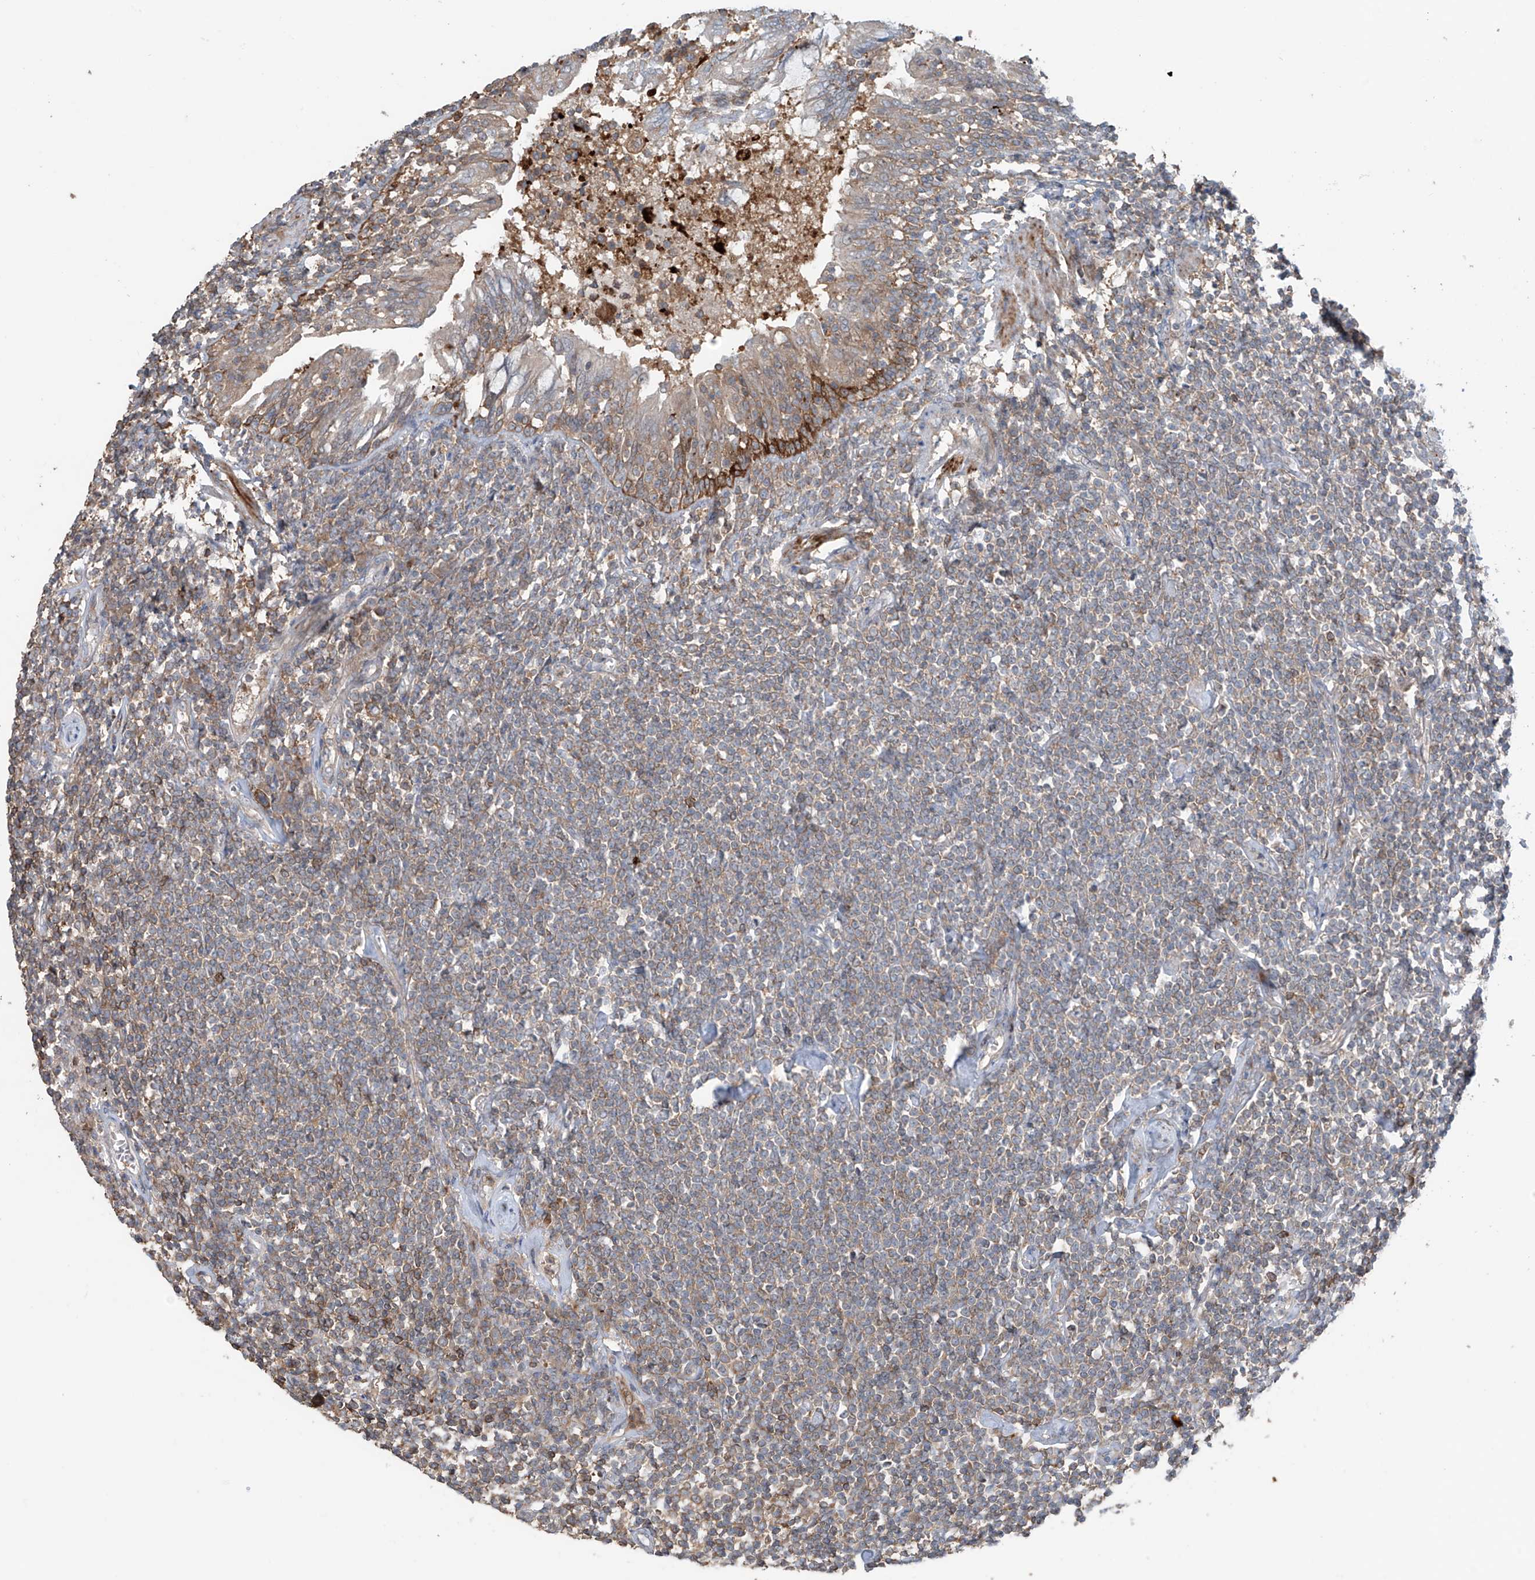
{"staining": {"intensity": "weak", "quantity": ">75%", "location": "cytoplasmic/membranous"}, "tissue": "lymphoma", "cell_type": "Tumor cells", "image_type": "cancer", "snomed": [{"axis": "morphology", "description": "Malignant lymphoma, non-Hodgkin's type, Low grade"}, {"axis": "topography", "description": "Lung"}], "caption": "IHC of malignant lymphoma, non-Hodgkin's type (low-grade) reveals low levels of weak cytoplasmic/membranous staining in approximately >75% of tumor cells. The staining was performed using DAB to visualize the protein expression in brown, while the nuclei were stained in blue with hematoxylin (Magnification: 20x).", "gene": "SAMD3", "patient": {"sex": "female", "age": 71}}